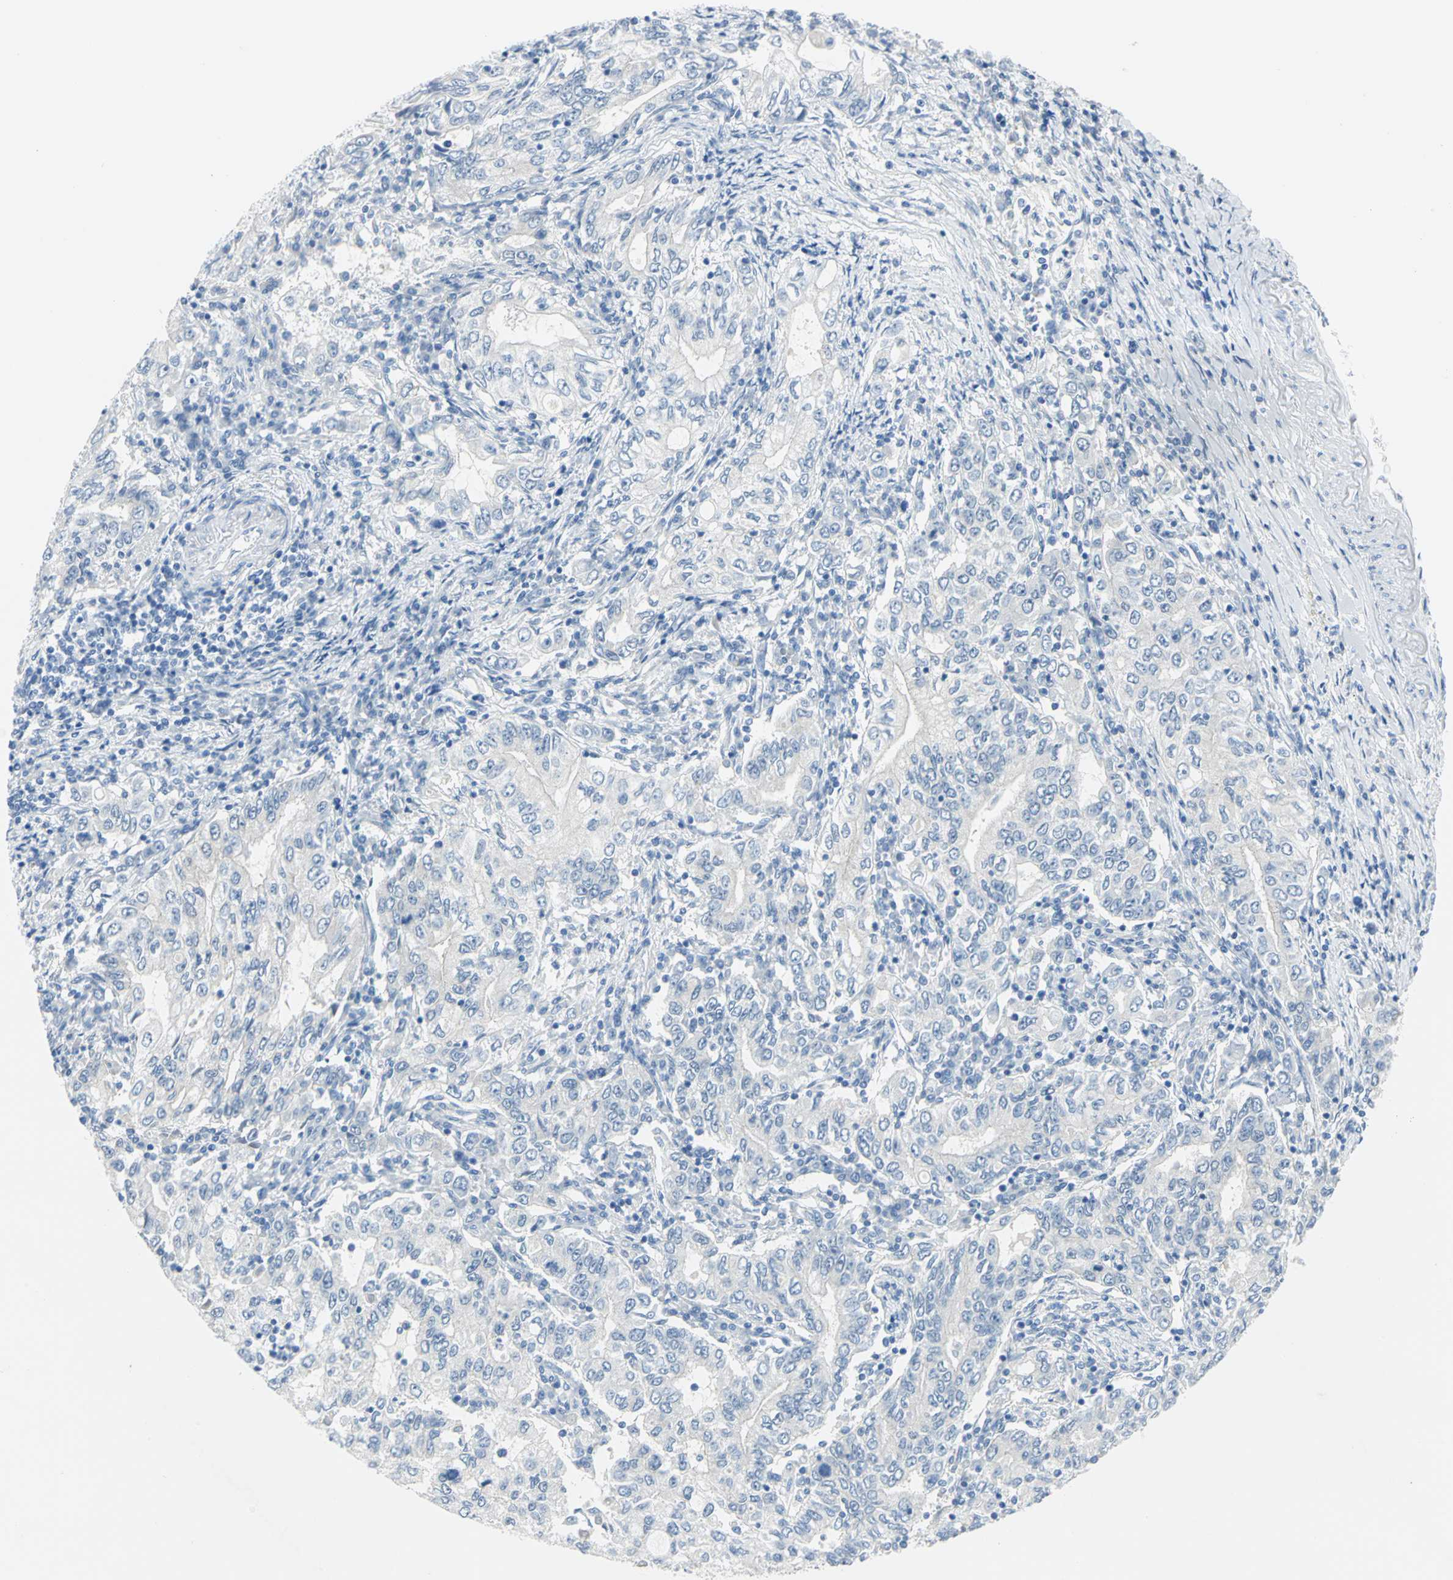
{"staining": {"intensity": "negative", "quantity": "none", "location": "none"}, "tissue": "stomach cancer", "cell_type": "Tumor cells", "image_type": "cancer", "snomed": [{"axis": "morphology", "description": "Adenocarcinoma, NOS"}, {"axis": "topography", "description": "Stomach, lower"}], "caption": "An IHC micrograph of adenocarcinoma (stomach) is shown. There is no staining in tumor cells of adenocarcinoma (stomach).", "gene": "SFN", "patient": {"sex": "female", "age": 72}}